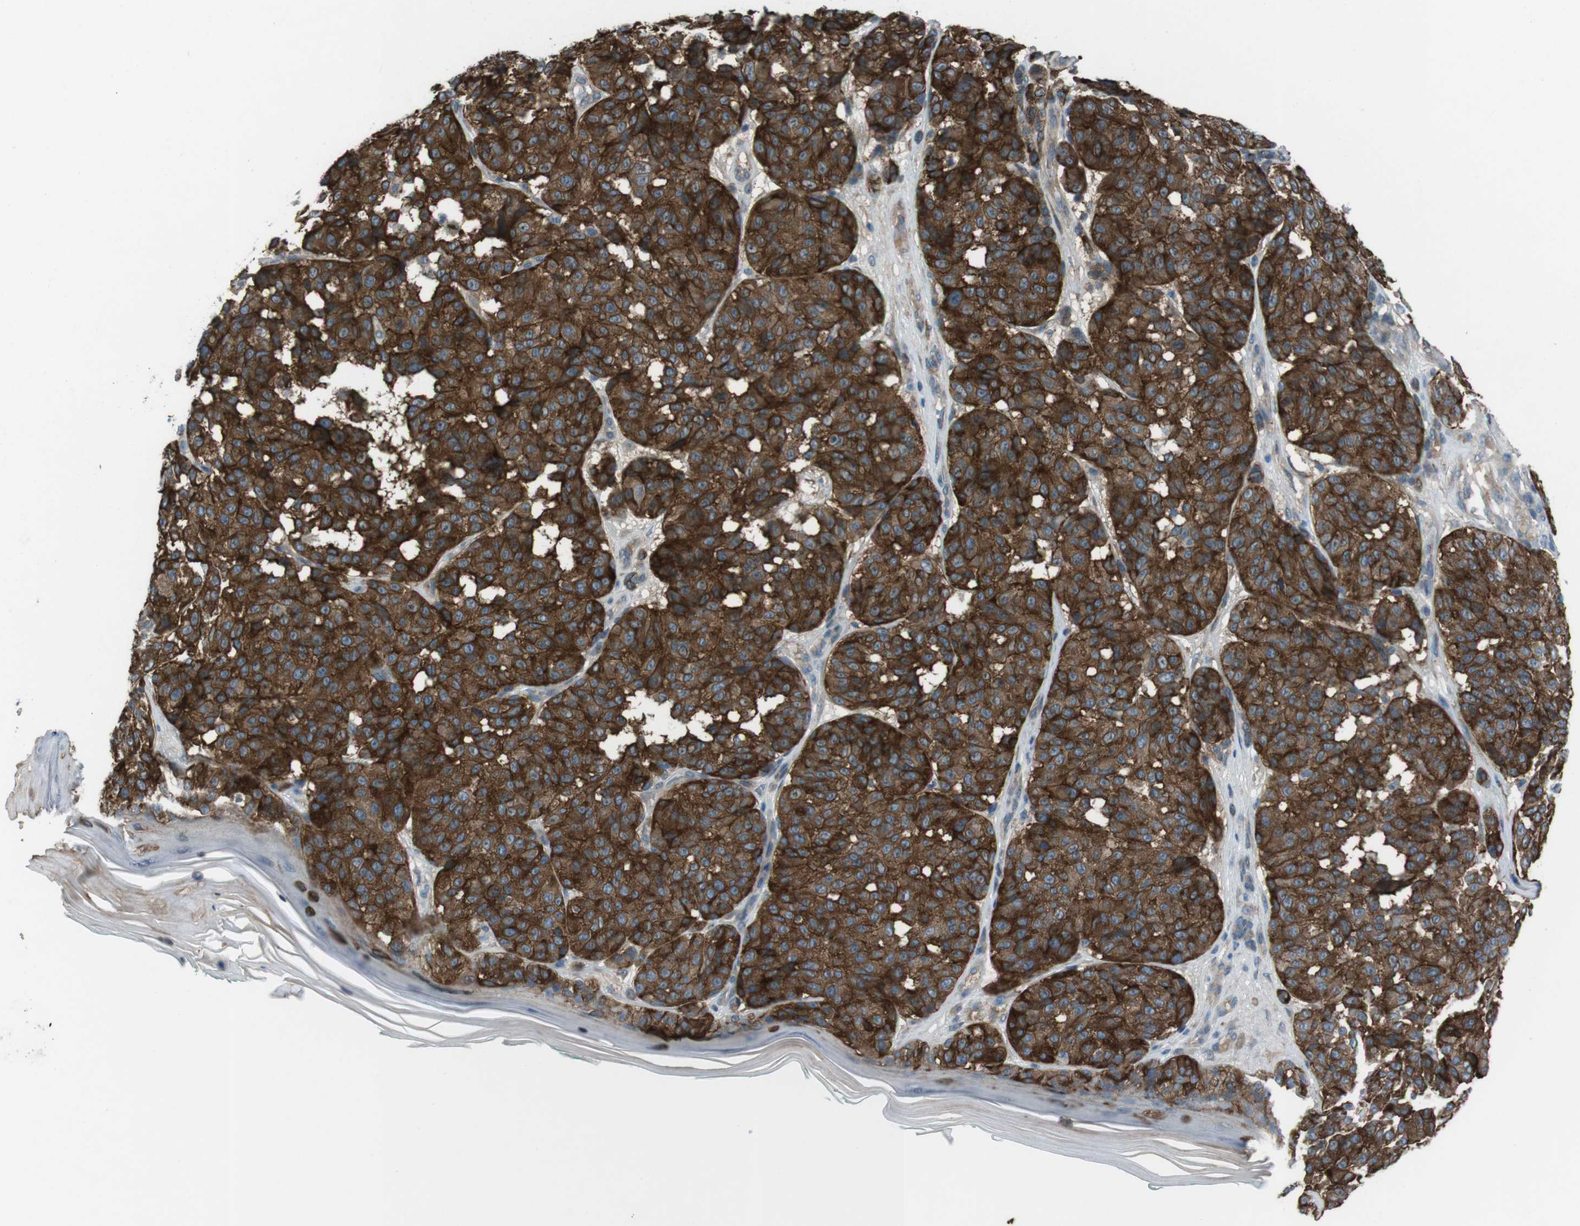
{"staining": {"intensity": "strong", "quantity": ">75%", "location": "cytoplasmic/membranous"}, "tissue": "melanoma", "cell_type": "Tumor cells", "image_type": "cancer", "snomed": [{"axis": "morphology", "description": "Malignant melanoma, NOS"}, {"axis": "topography", "description": "Skin"}], "caption": "This is an image of immunohistochemistry staining of melanoma, which shows strong expression in the cytoplasmic/membranous of tumor cells.", "gene": "ANK2", "patient": {"sex": "female", "age": 46}}